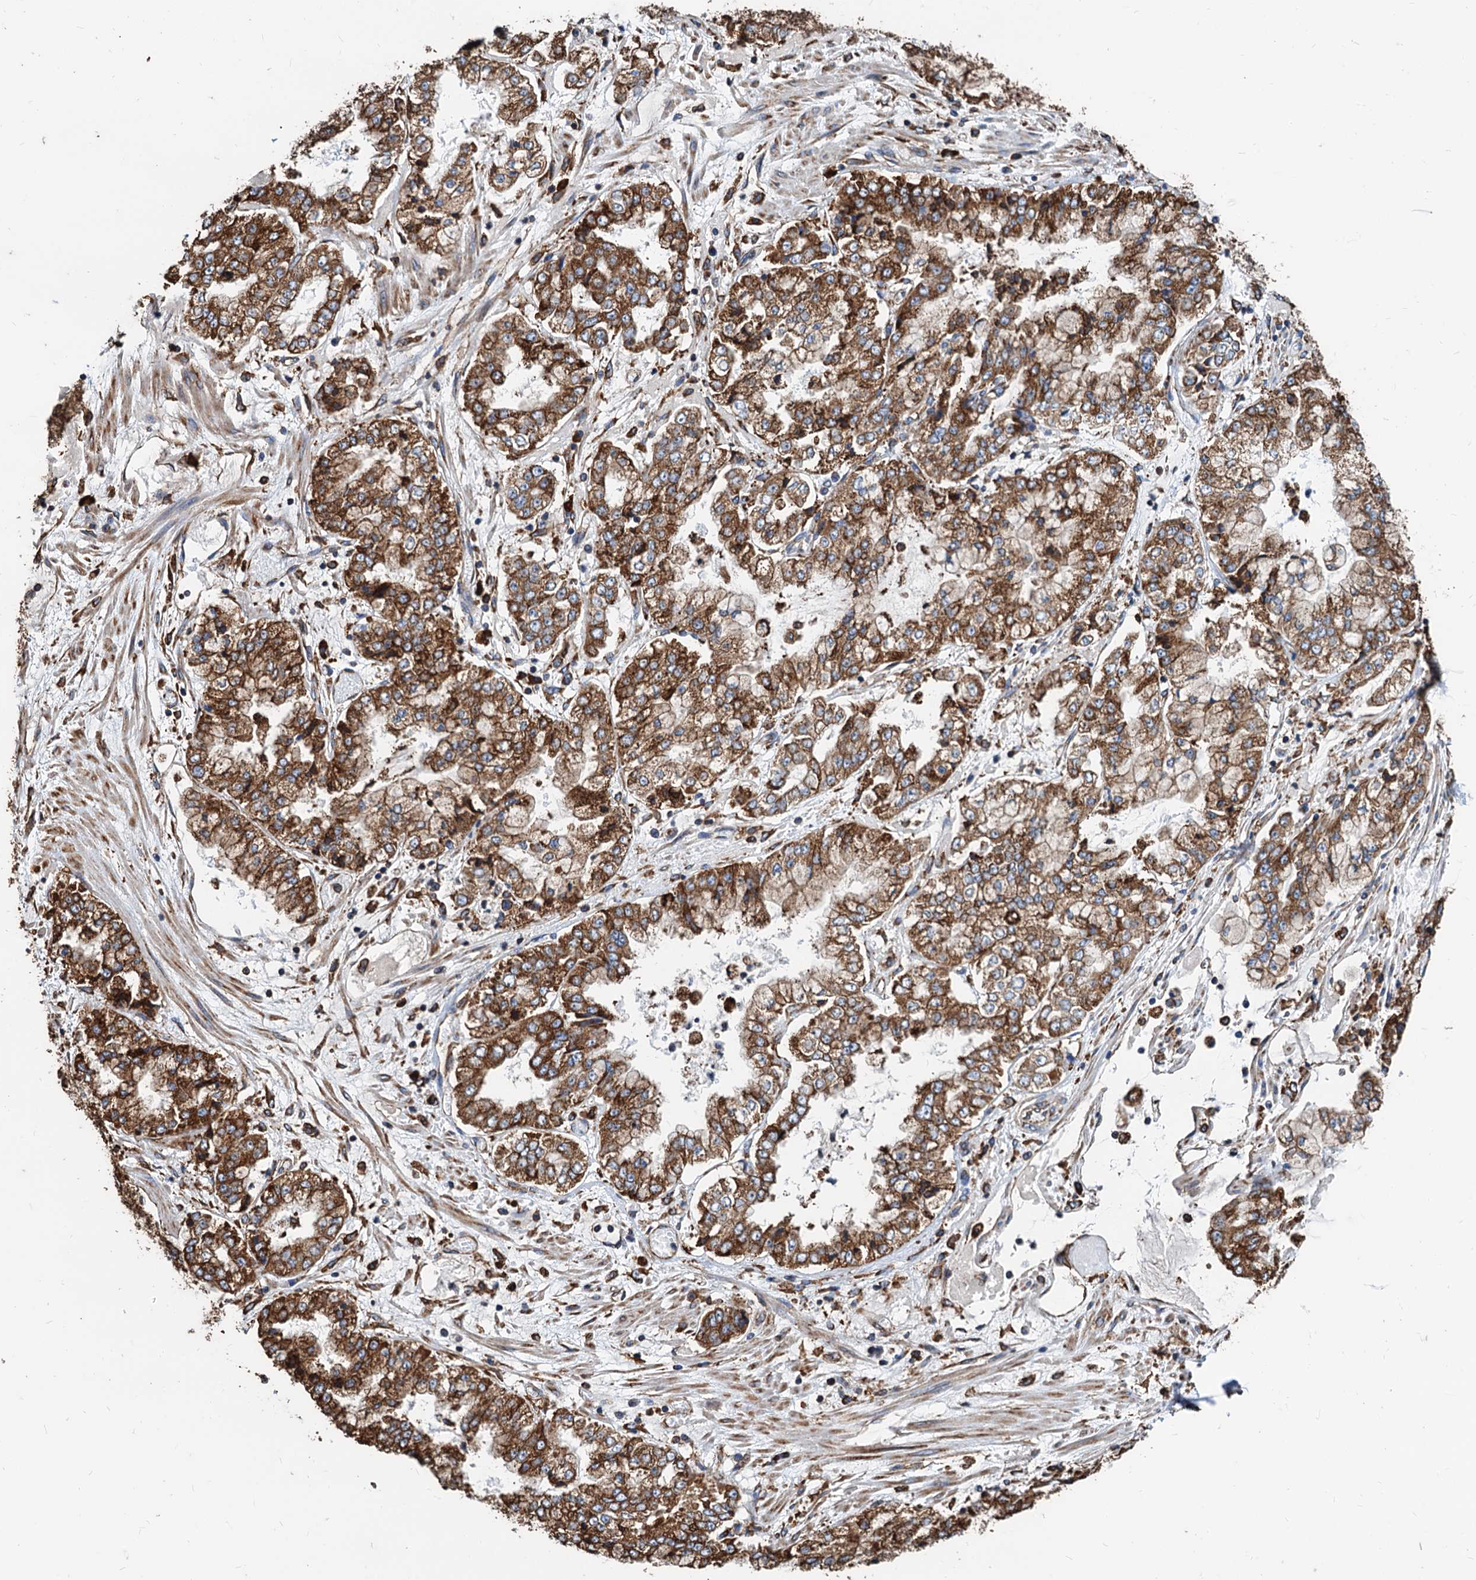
{"staining": {"intensity": "strong", "quantity": ">75%", "location": "cytoplasmic/membranous"}, "tissue": "stomach cancer", "cell_type": "Tumor cells", "image_type": "cancer", "snomed": [{"axis": "morphology", "description": "Adenocarcinoma, NOS"}, {"axis": "topography", "description": "Stomach"}], "caption": "Immunohistochemistry (IHC) (DAB (3,3'-diaminobenzidine)) staining of stomach cancer (adenocarcinoma) reveals strong cytoplasmic/membranous protein staining in approximately >75% of tumor cells.", "gene": "HSPA5", "patient": {"sex": "male", "age": 76}}